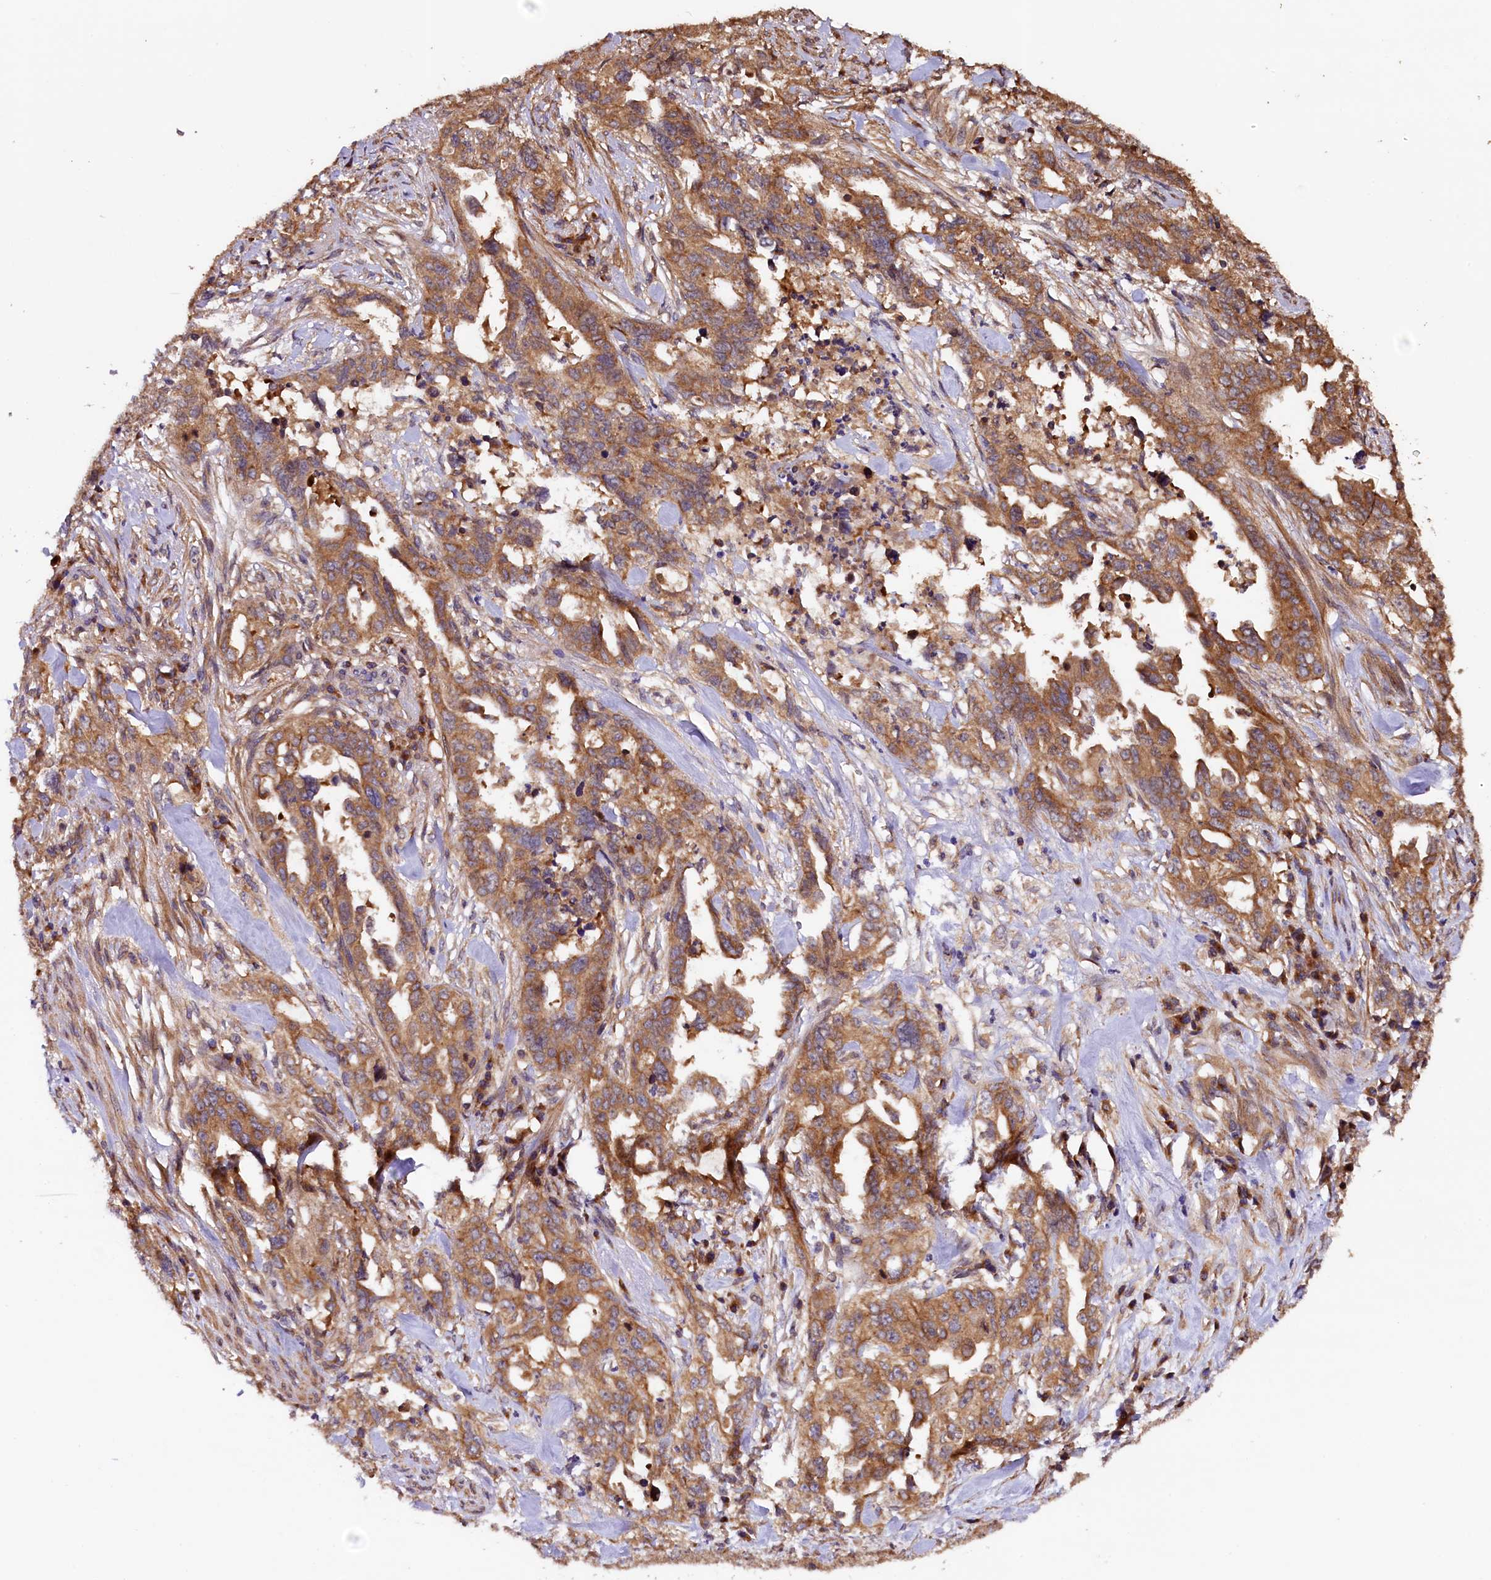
{"staining": {"intensity": "moderate", "quantity": ">75%", "location": "cytoplasmic/membranous"}, "tissue": "endometrial cancer", "cell_type": "Tumor cells", "image_type": "cancer", "snomed": [{"axis": "morphology", "description": "Adenocarcinoma, NOS"}, {"axis": "topography", "description": "Endometrium"}], "caption": "There is medium levels of moderate cytoplasmic/membranous positivity in tumor cells of endometrial cancer, as demonstrated by immunohistochemical staining (brown color).", "gene": "KLC2", "patient": {"sex": "female", "age": 65}}